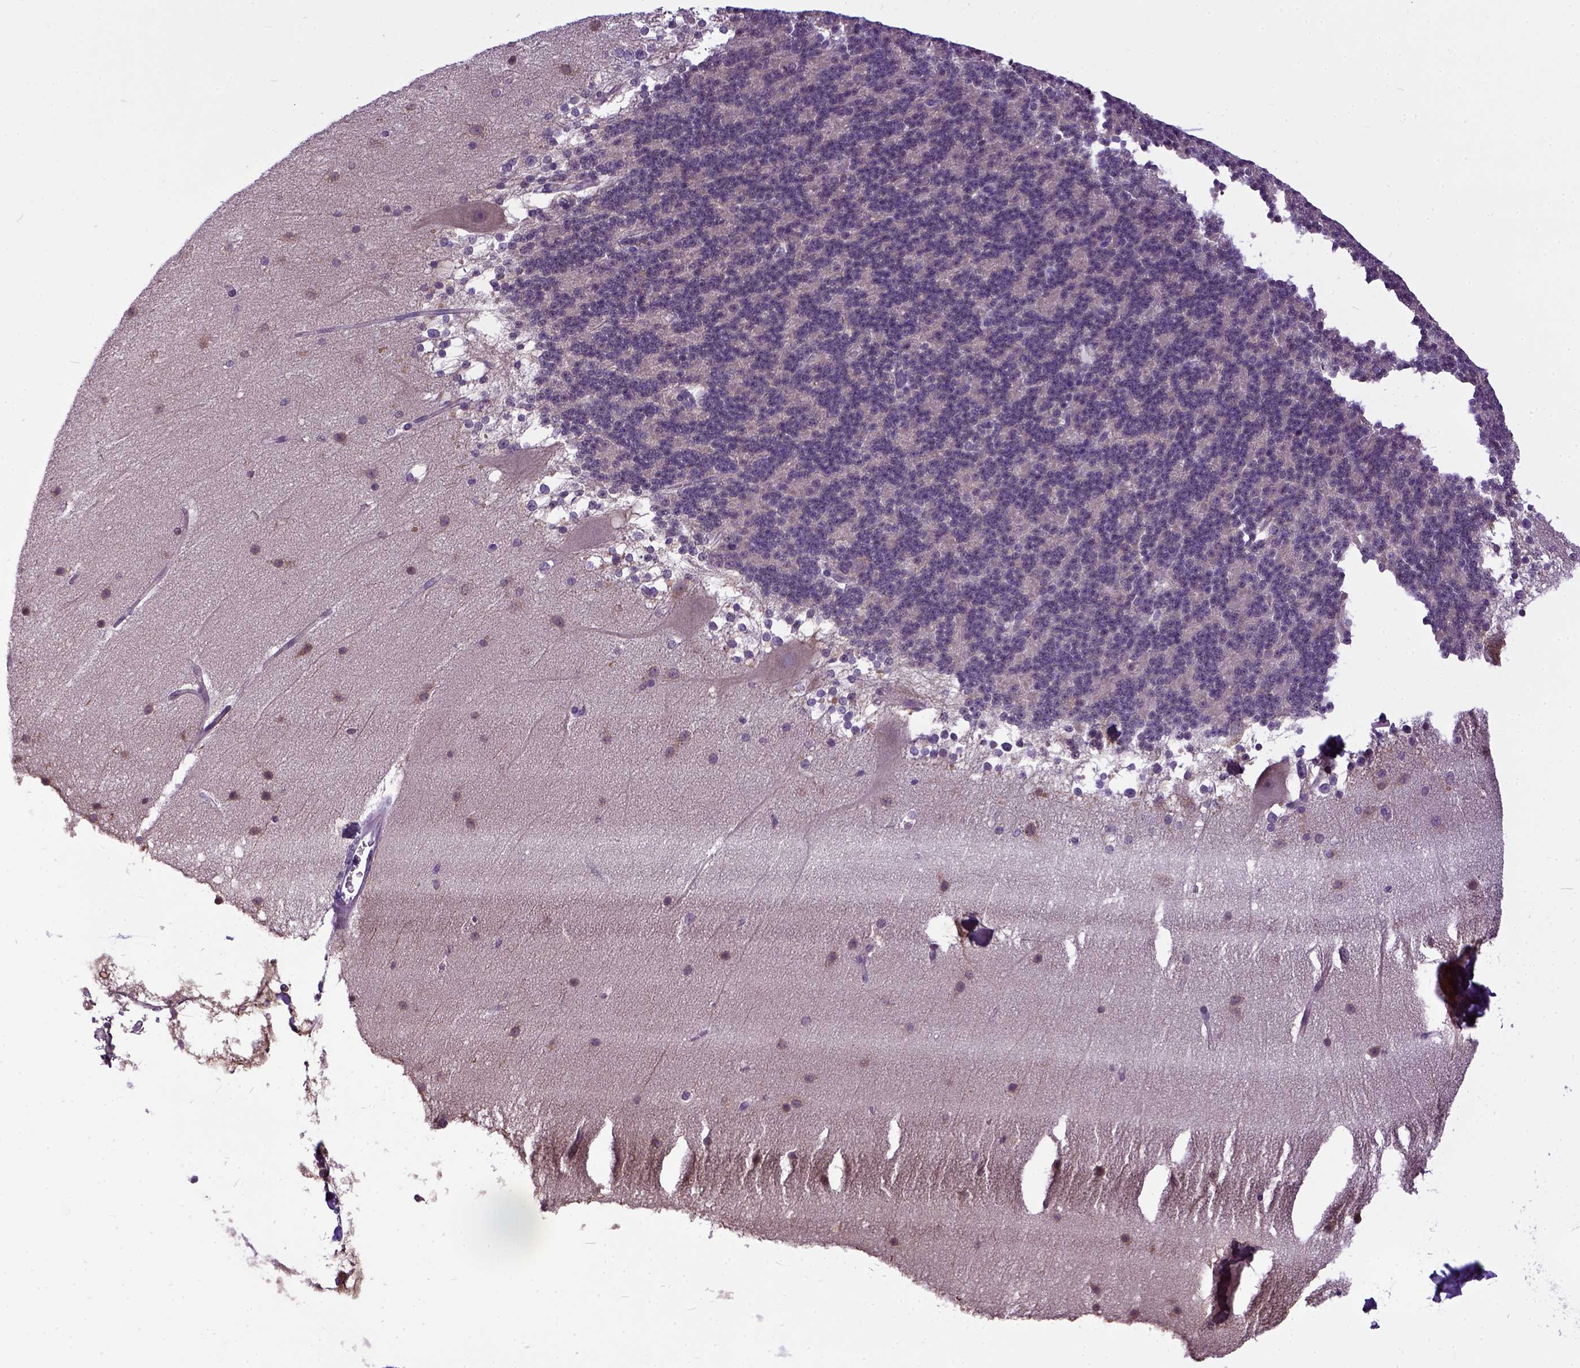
{"staining": {"intensity": "weak", "quantity": ">75%", "location": "cytoplasmic/membranous"}, "tissue": "cerebellum", "cell_type": "Cells in granular layer", "image_type": "normal", "snomed": [{"axis": "morphology", "description": "Normal tissue, NOS"}, {"axis": "topography", "description": "Cerebellum"}], "caption": "High-power microscopy captured an immunohistochemistry micrograph of normal cerebellum, revealing weak cytoplasmic/membranous positivity in approximately >75% of cells in granular layer. (DAB = brown stain, brightfield microscopy at high magnification).", "gene": "NEK5", "patient": {"sex": "female", "age": 19}}